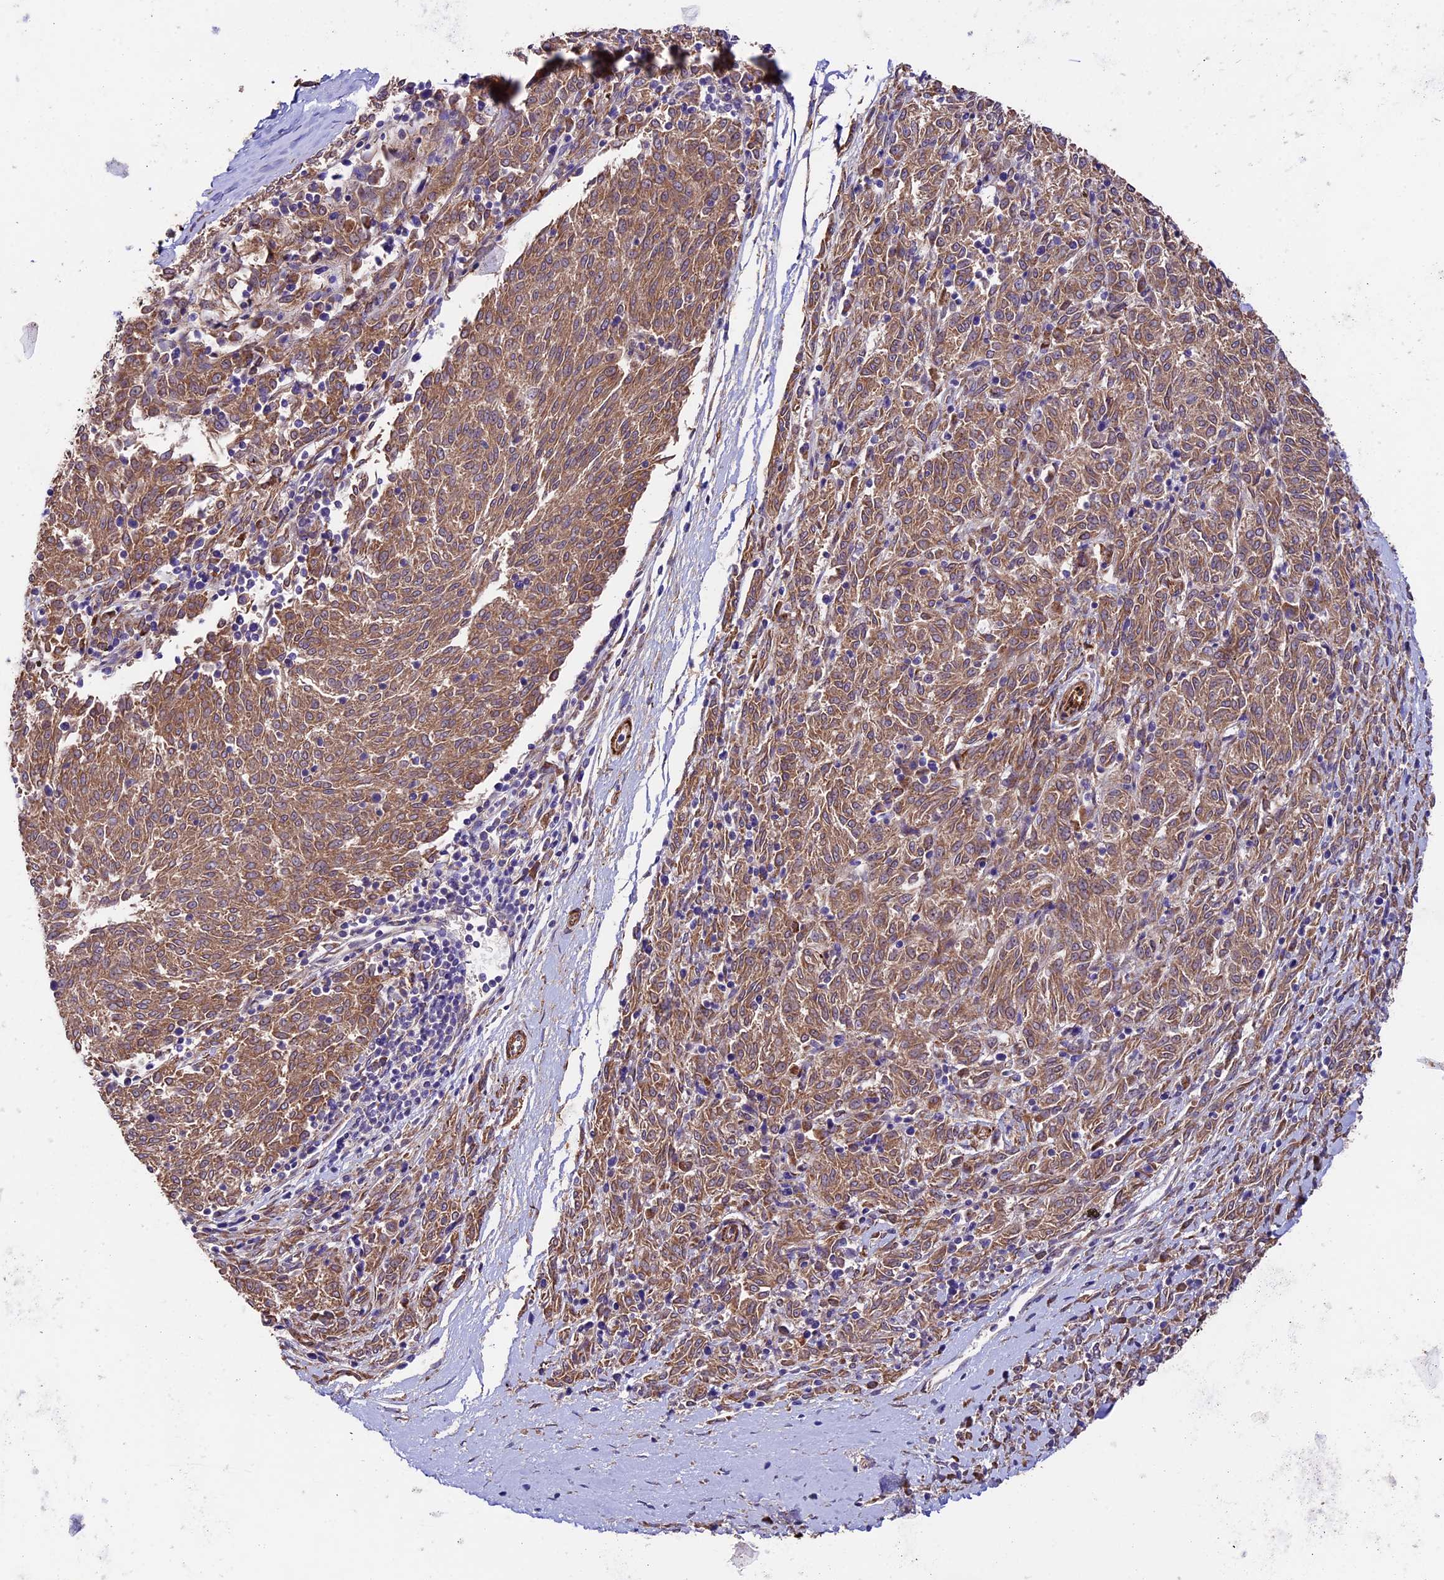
{"staining": {"intensity": "moderate", "quantity": ">75%", "location": "cytoplasmic/membranous"}, "tissue": "melanoma", "cell_type": "Tumor cells", "image_type": "cancer", "snomed": [{"axis": "morphology", "description": "Malignant melanoma, NOS"}, {"axis": "topography", "description": "Skin"}], "caption": "Immunohistochemistry (IHC) (DAB (3,3'-diaminobenzidine)) staining of malignant melanoma reveals moderate cytoplasmic/membranous protein expression in about >75% of tumor cells. (DAB (3,3'-diaminobenzidine) IHC, brown staining for protein, blue staining for nuclei).", "gene": "LSM7", "patient": {"sex": "female", "age": 72}}